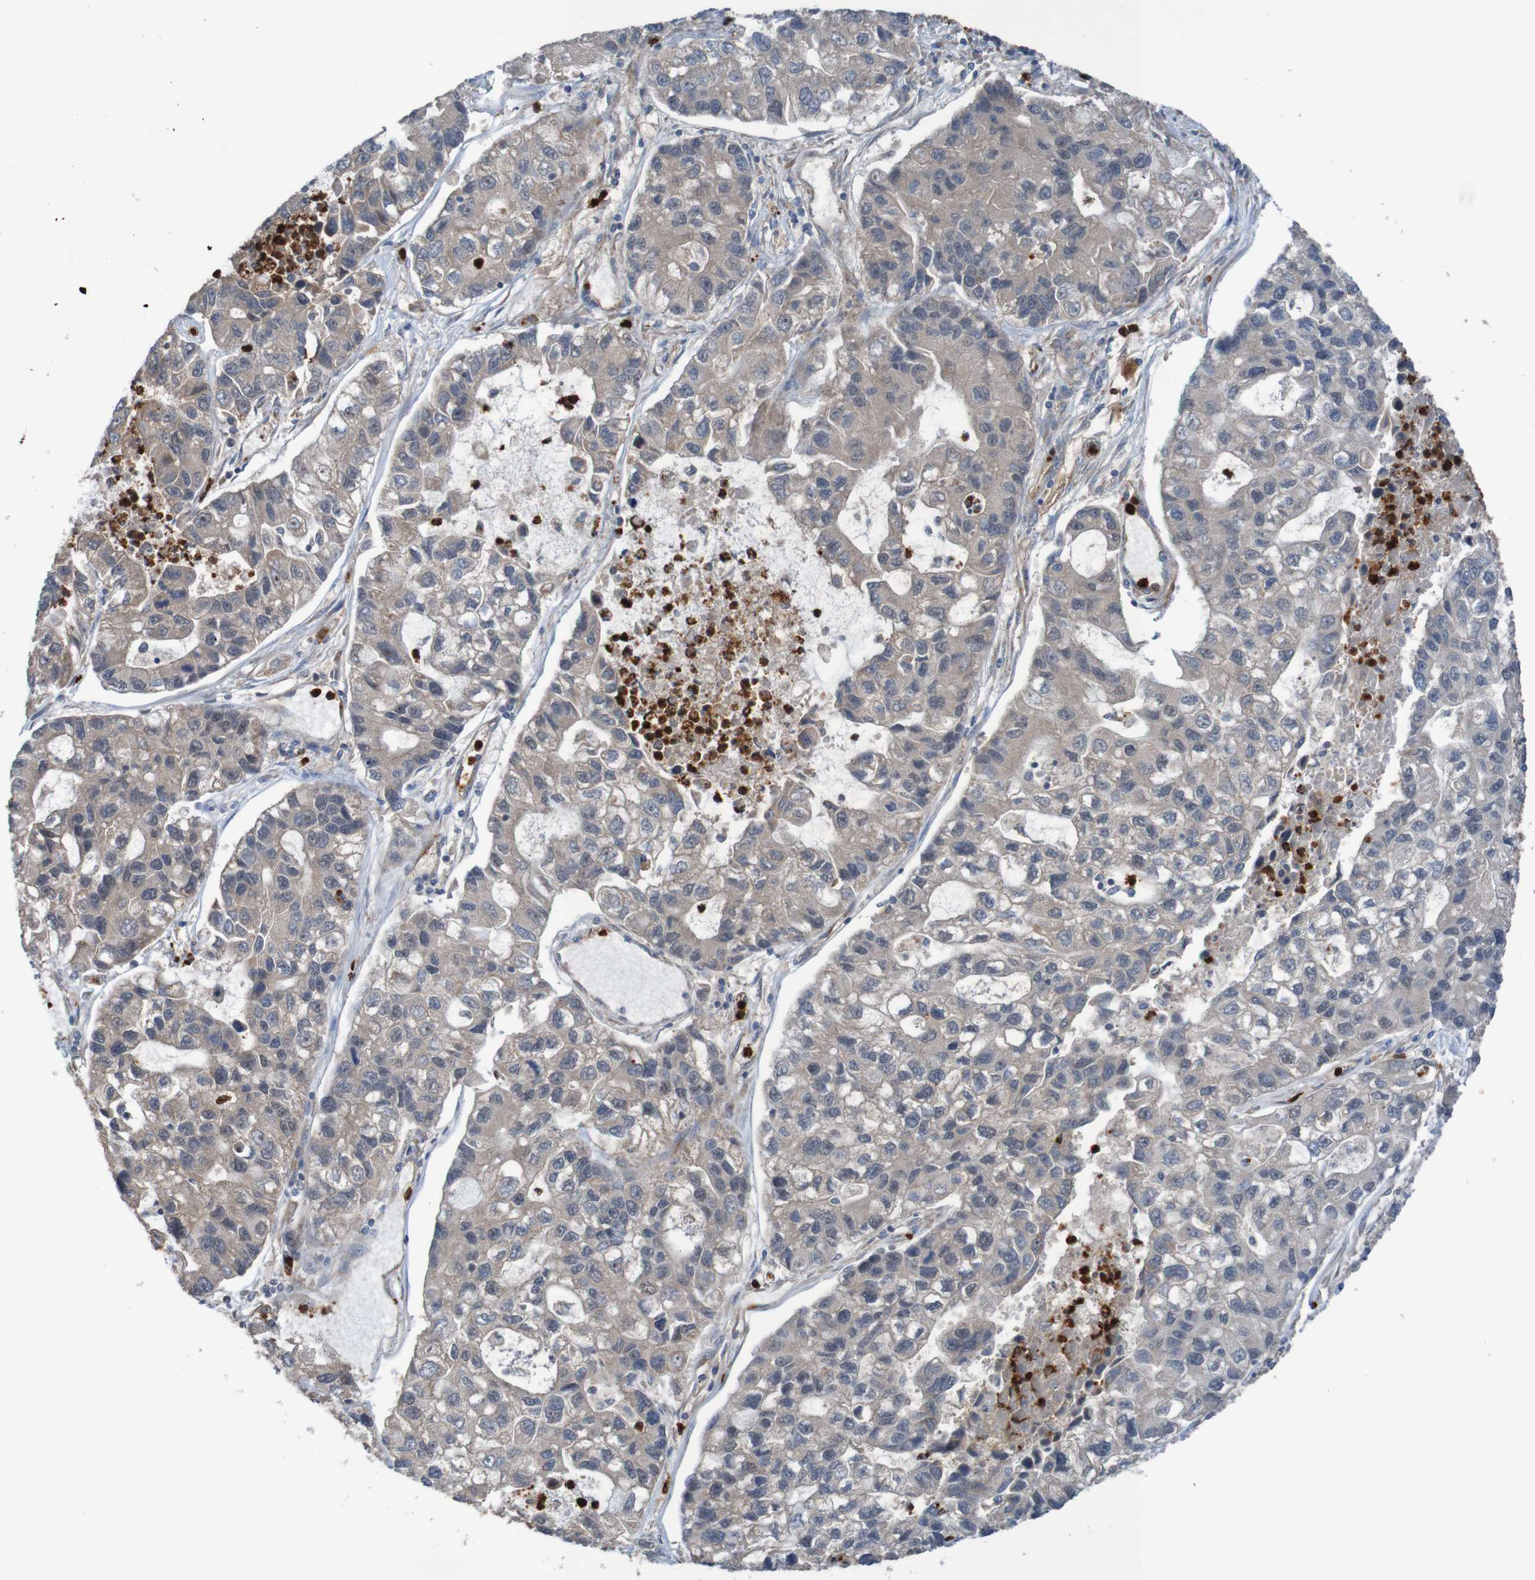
{"staining": {"intensity": "negative", "quantity": "none", "location": "none"}, "tissue": "lung cancer", "cell_type": "Tumor cells", "image_type": "cancer", "snomed": [{"axis": "morphology", "description": "Adenocarcinoma, NOS"}, {"axis": "topography", "description": "Lung"}], "caption": "Immunohistochemistry (IHC) histopathology image of lung cancer stained for a protein (brown), which shows no expression in tumor cells.", "gene": "ST8SIA6", "patient": {"sex": "female", "age": 51}}